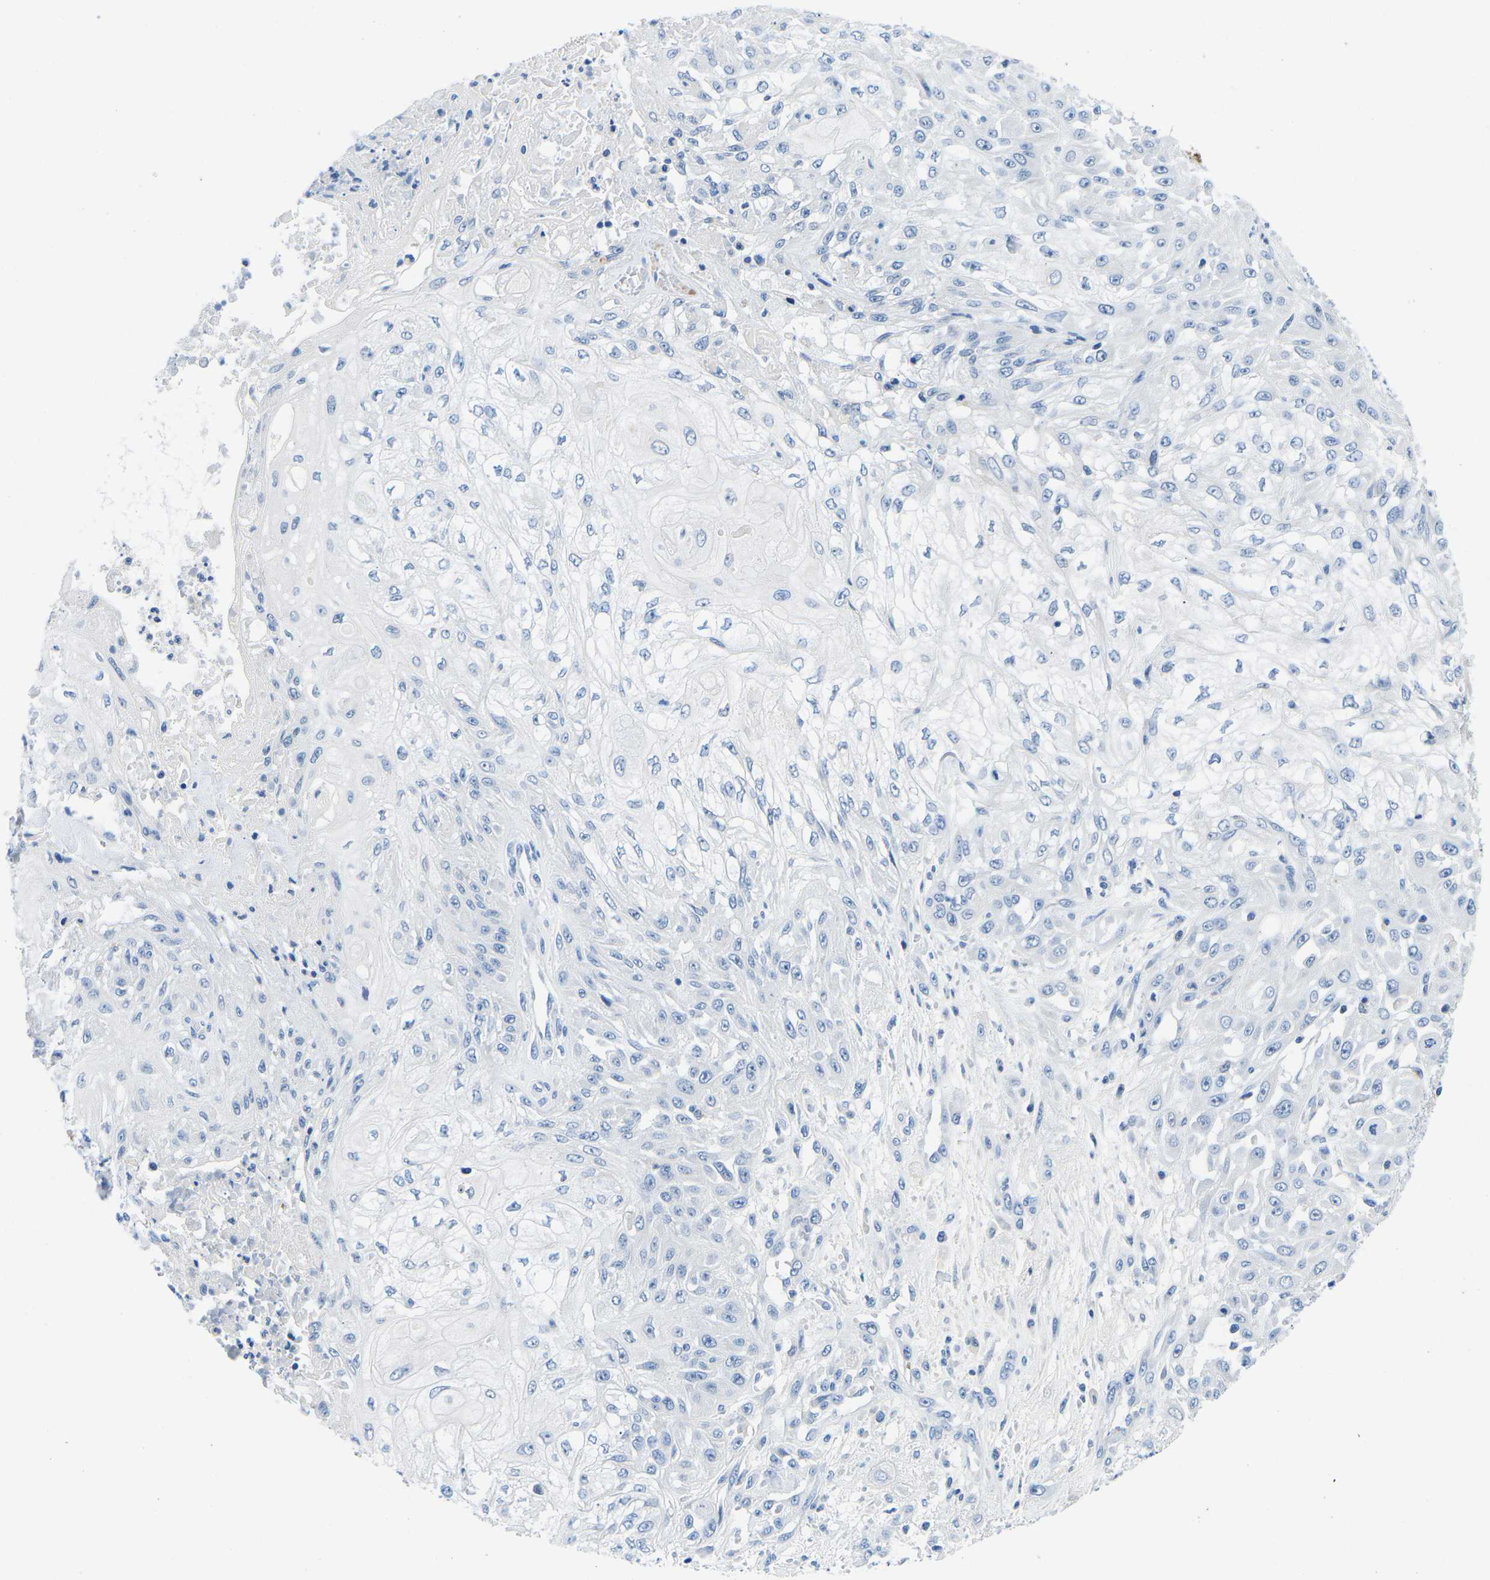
{"staining": {"intensity": "negative", "quantity": "none", "location": "none"}, "tissue": "skin cancer", "cell_type": "Tumor cells", "image_type": "cancer", "snomed": [{"axis": "morphology", "description": "Squamous cell carcinoma, NOS"}, {"axis": "morphology", "description": "Squamous cell carcinoma, metastatic, NOS"}, {"axis": "topography", "description": "Skin"}, {"axis": "topography", "description": "Lymph node"}], "caption": "High magnification brightfield microscopy of skin cancer stained with DAB (3,3'-diaminobenzidine) (brown) and counterstained with hematoxylin (blue): tumor cells show no significant positivity. (Immunohistochemistry (ihc), brightfield microscopy, high magnification).", "gene": "TM6SF1", "patient": {"sex": "male", "age": 75}}